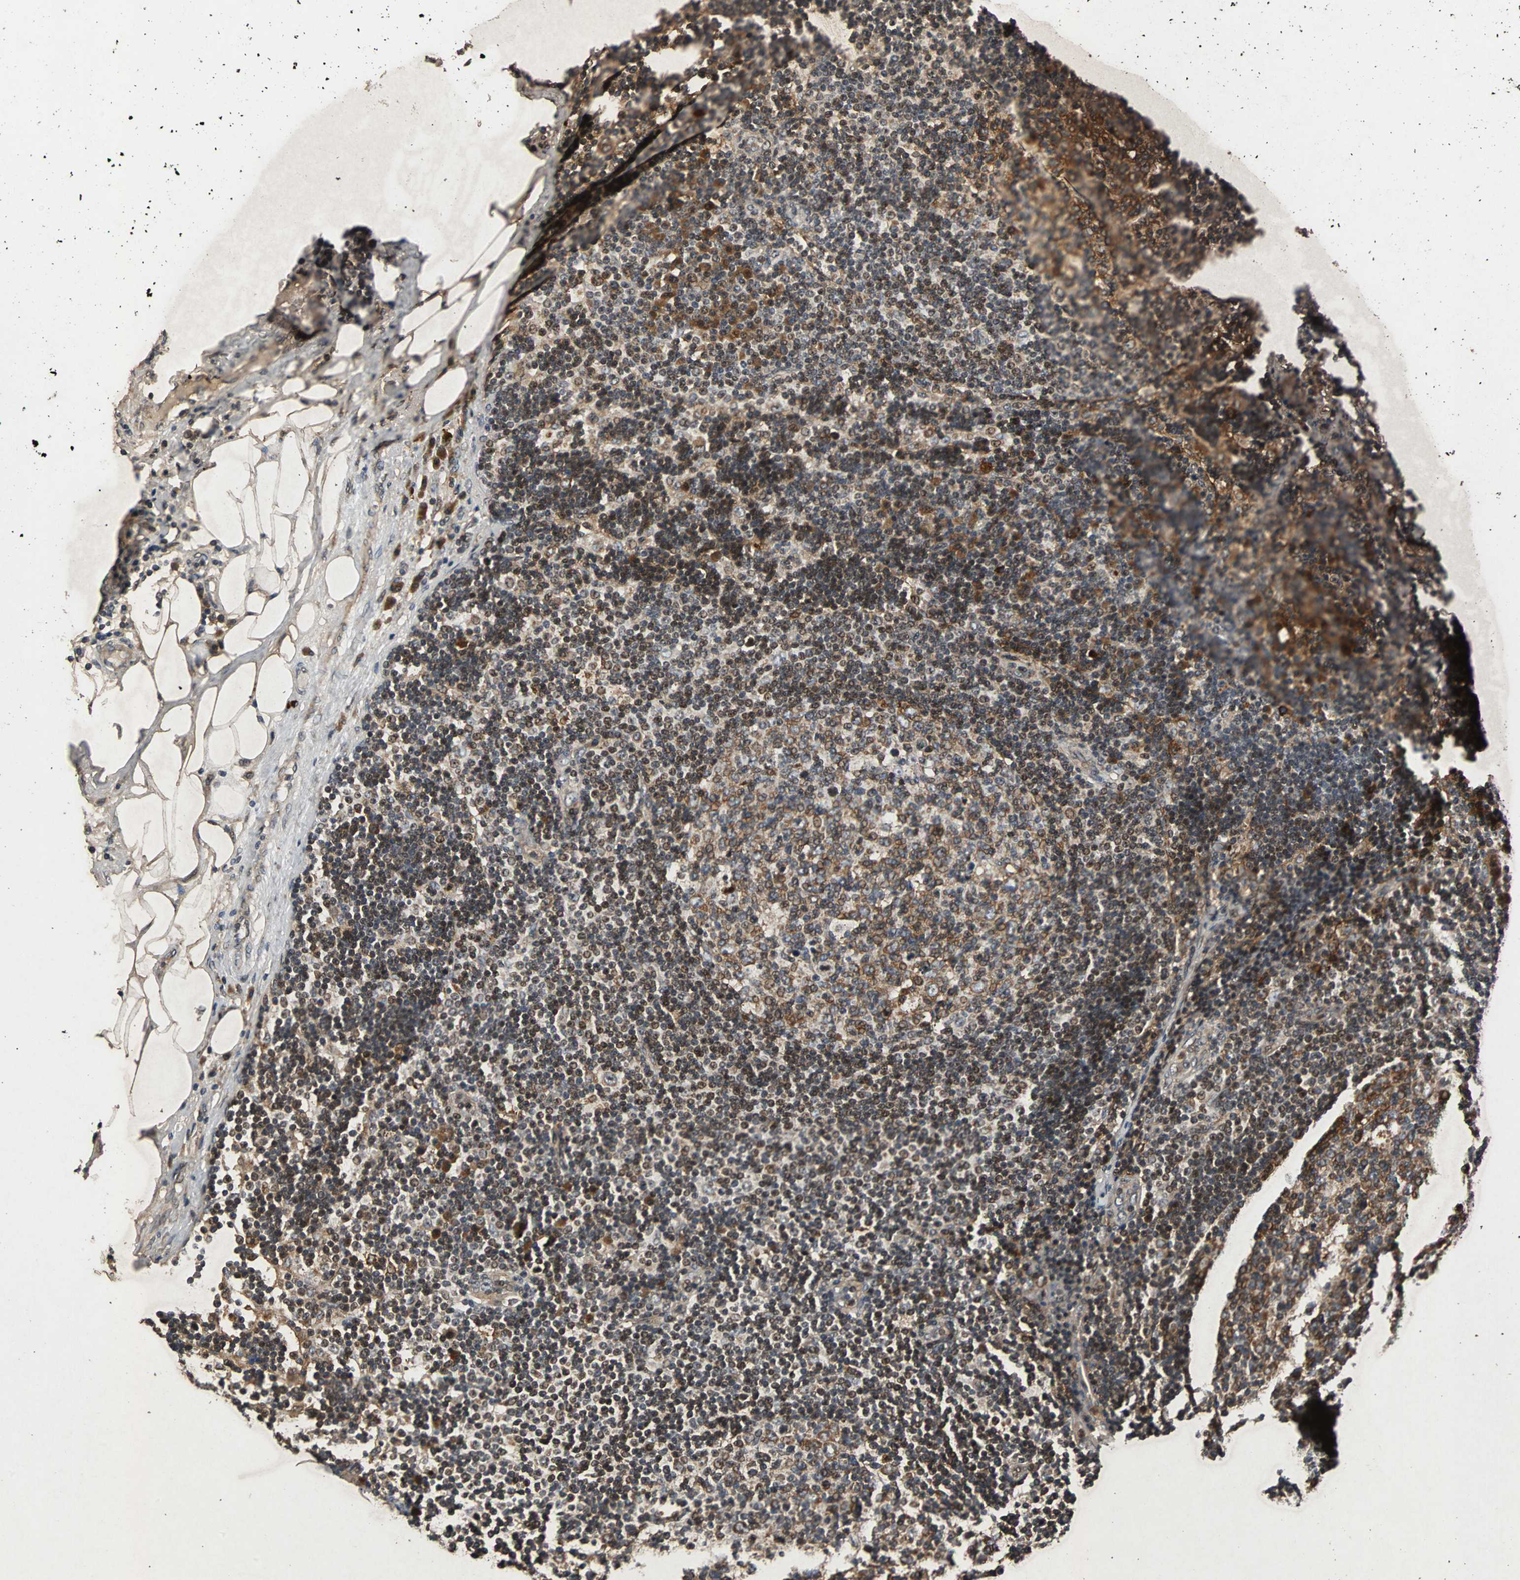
{"staining": {"intensity": "moderate", "quantity": ">75%", "location": "cytoplasmic/membranous"}, "tissue": "lymph node", "cell_type": "Germinal center cells", "image_type": "normal", "snomed": [{"axis": "morphology", "description": "Normal tissue, NOS"}, {"axis": "morphology", "description": "Squamous cell carcinoma, metastatic, NOS"}, {"axis": "topography", "description": "Lymph node"}], "caption": "A brown stain labels moderate cytoplasmic/membranous staining of a protein in germinal center cells of normal human lymph node.", "gene": "USP31", "patient": {"sex": "female", "age": 53}}